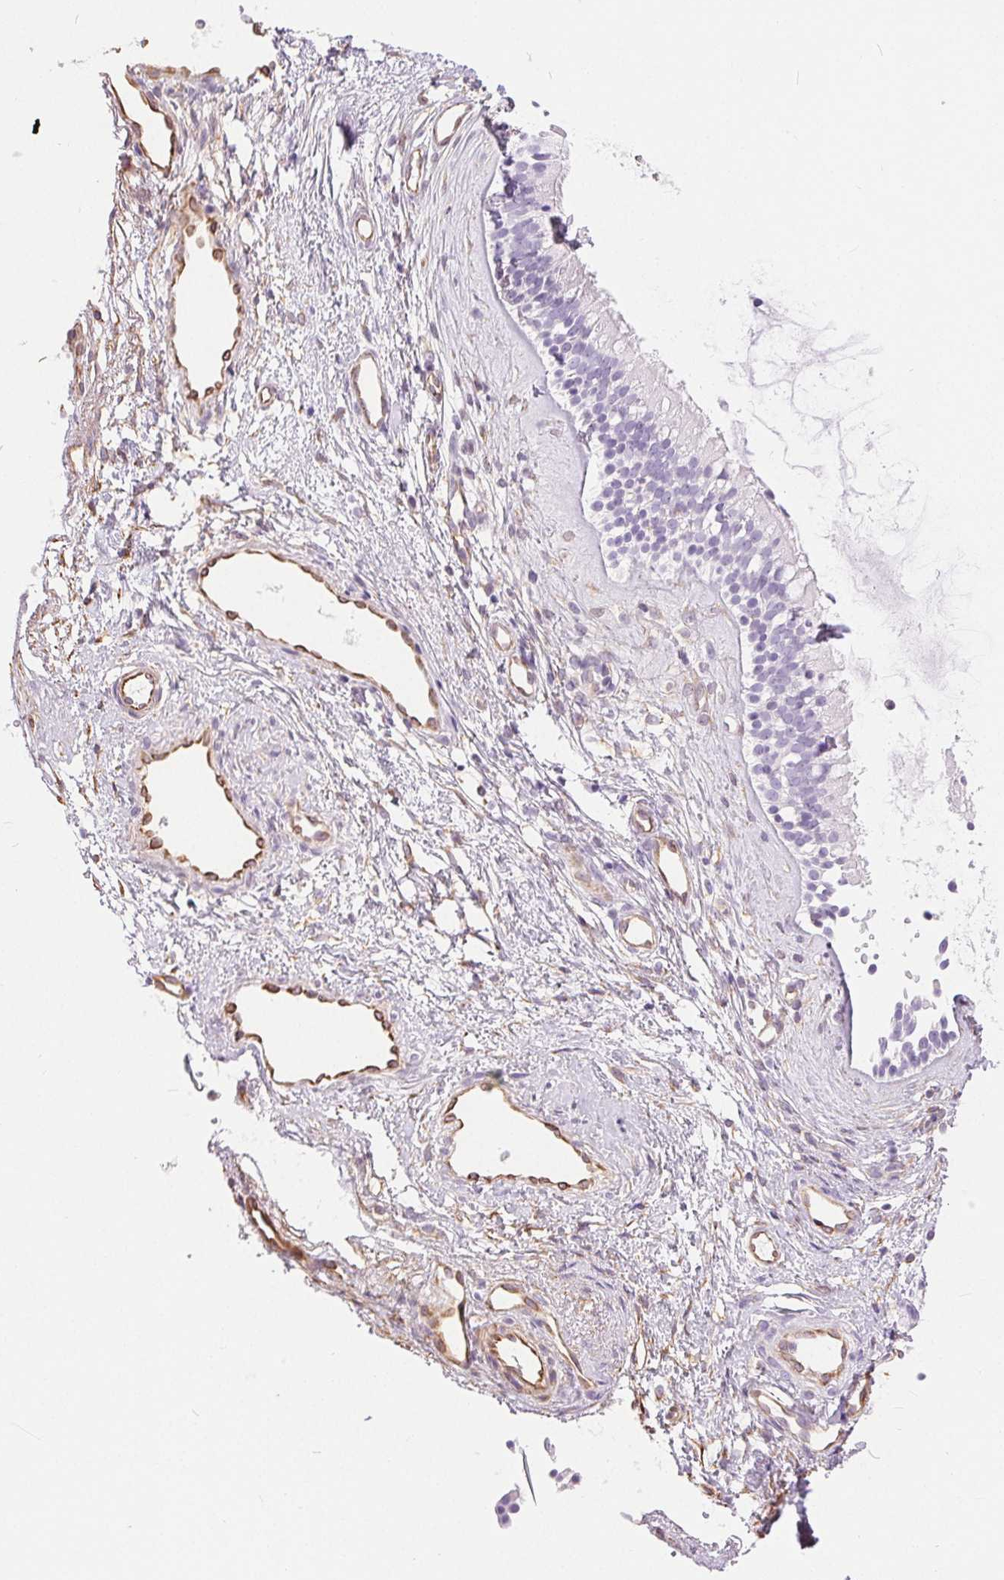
{"staining": {"intensity": "negative", "quantity": "none", "location": "none"}, "tissue": "nasopharynx", "cell_type": "Respiratory epithelial cells", "image_type": "normal", "snomed": [{"axis": "morphology", "description": "Normal tissue, NOS"}, {"axis": "topography", "description": "Nasopharynx"}], "caption": "A high-resolution image shows immunohistochemistry (IHC) staining of unremarkable nasopharynx, which demonstrates no significant staining in respiratory epithelial cells. (DAB immunohistochemistry (IHC) with hematoxylin counter stain).", "gene": "GFAP", "patient": {"sex": "male", "age": 58}}